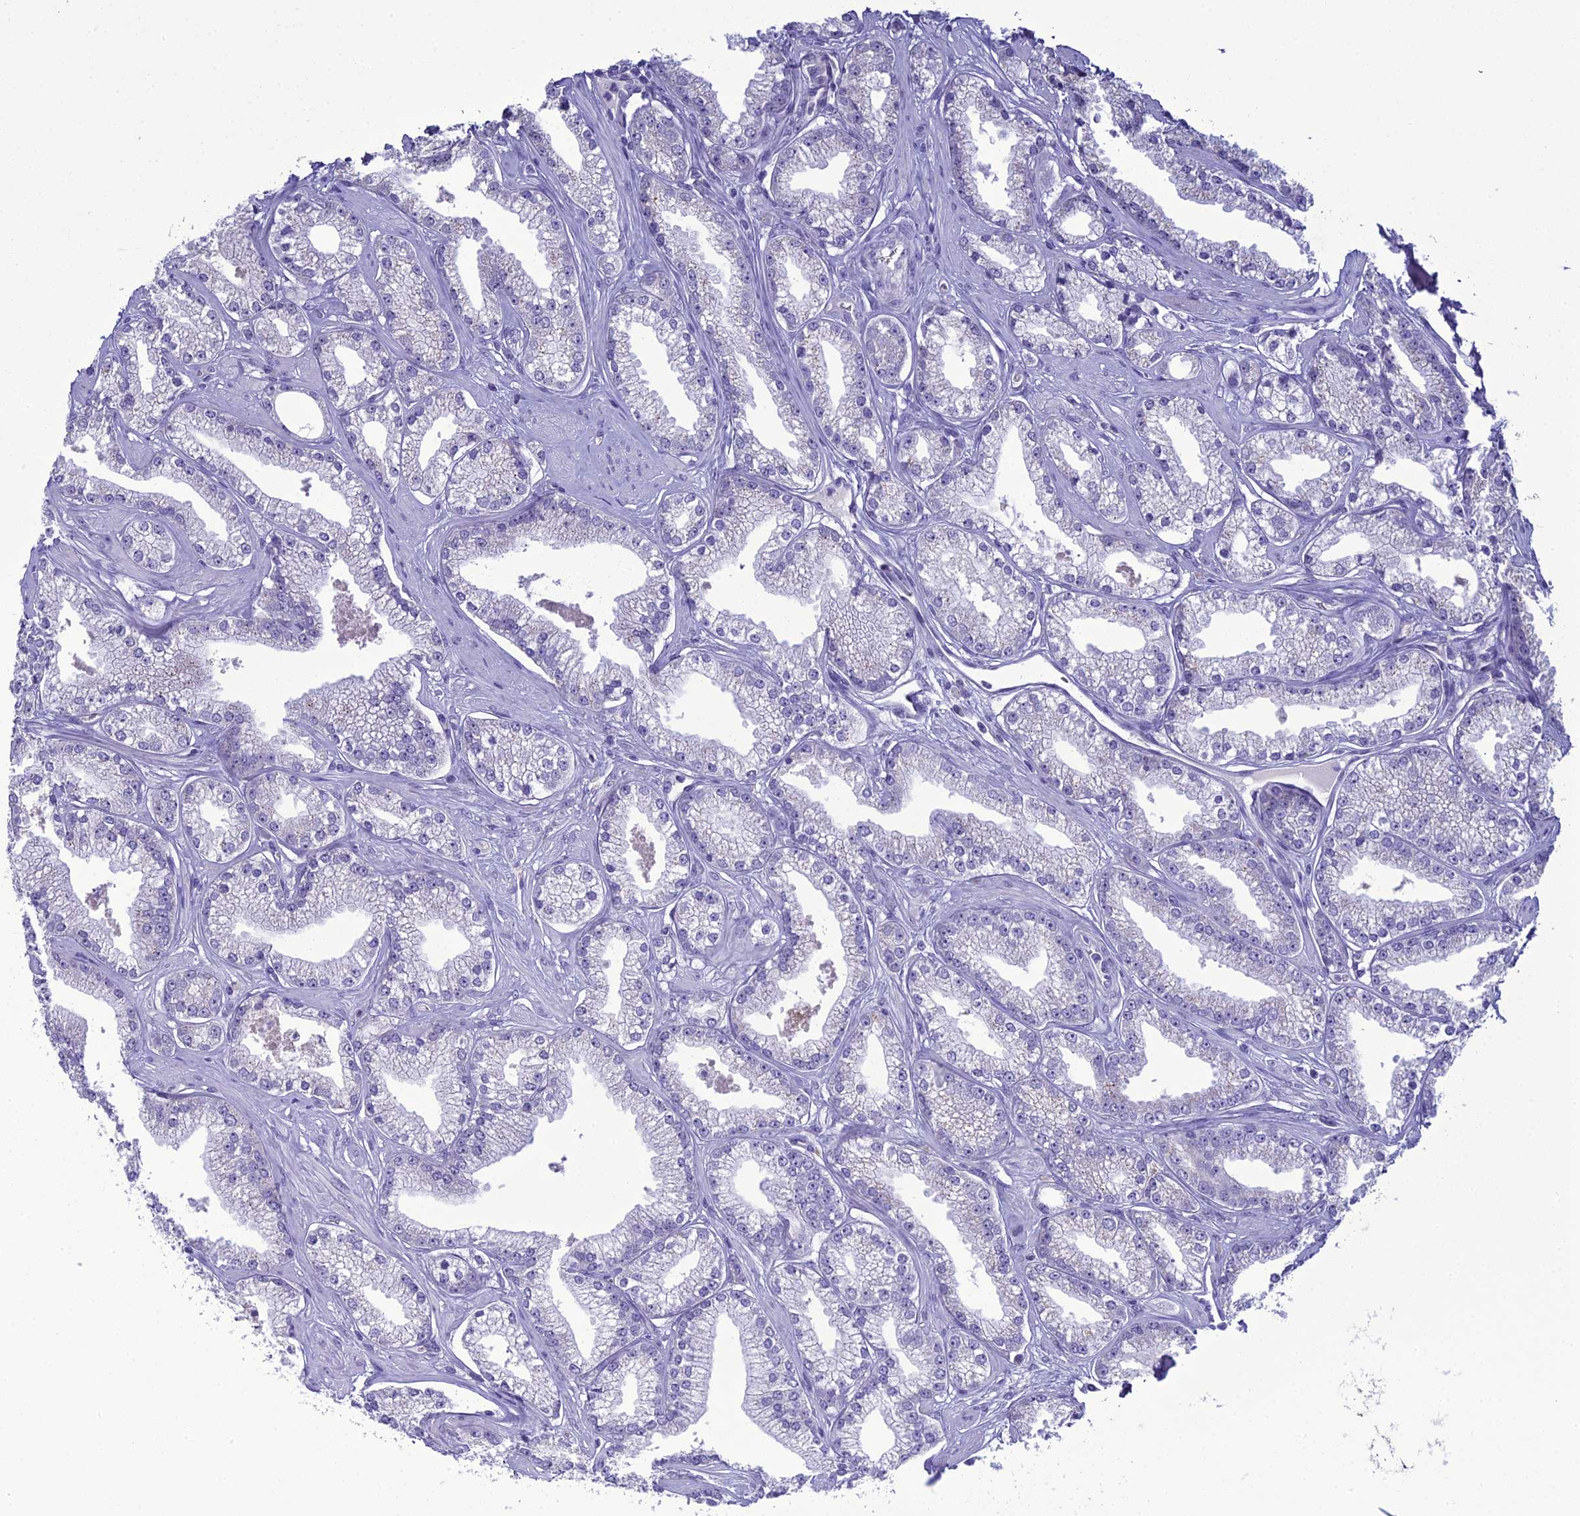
{"staining": {"intensity": "negative", "quantity": "none", "location": "none"}, "tissue": "prostate cancer", "cell_type": "Tumor cells", "image_type": "cancer", "snomed": [{"axis": "morphology", "description": "Adenocarcinoma, High grade"}, {"axis": "topography", "description": "Prostate"}], "caption": "This is an immunohistochemistry (IHC) image of human prostate cancer (adenocarcinoma (high-grade)). There is no expression in tumor cells.", "gene": "ACE", "patient": {"sex": "male", "age": 67}}